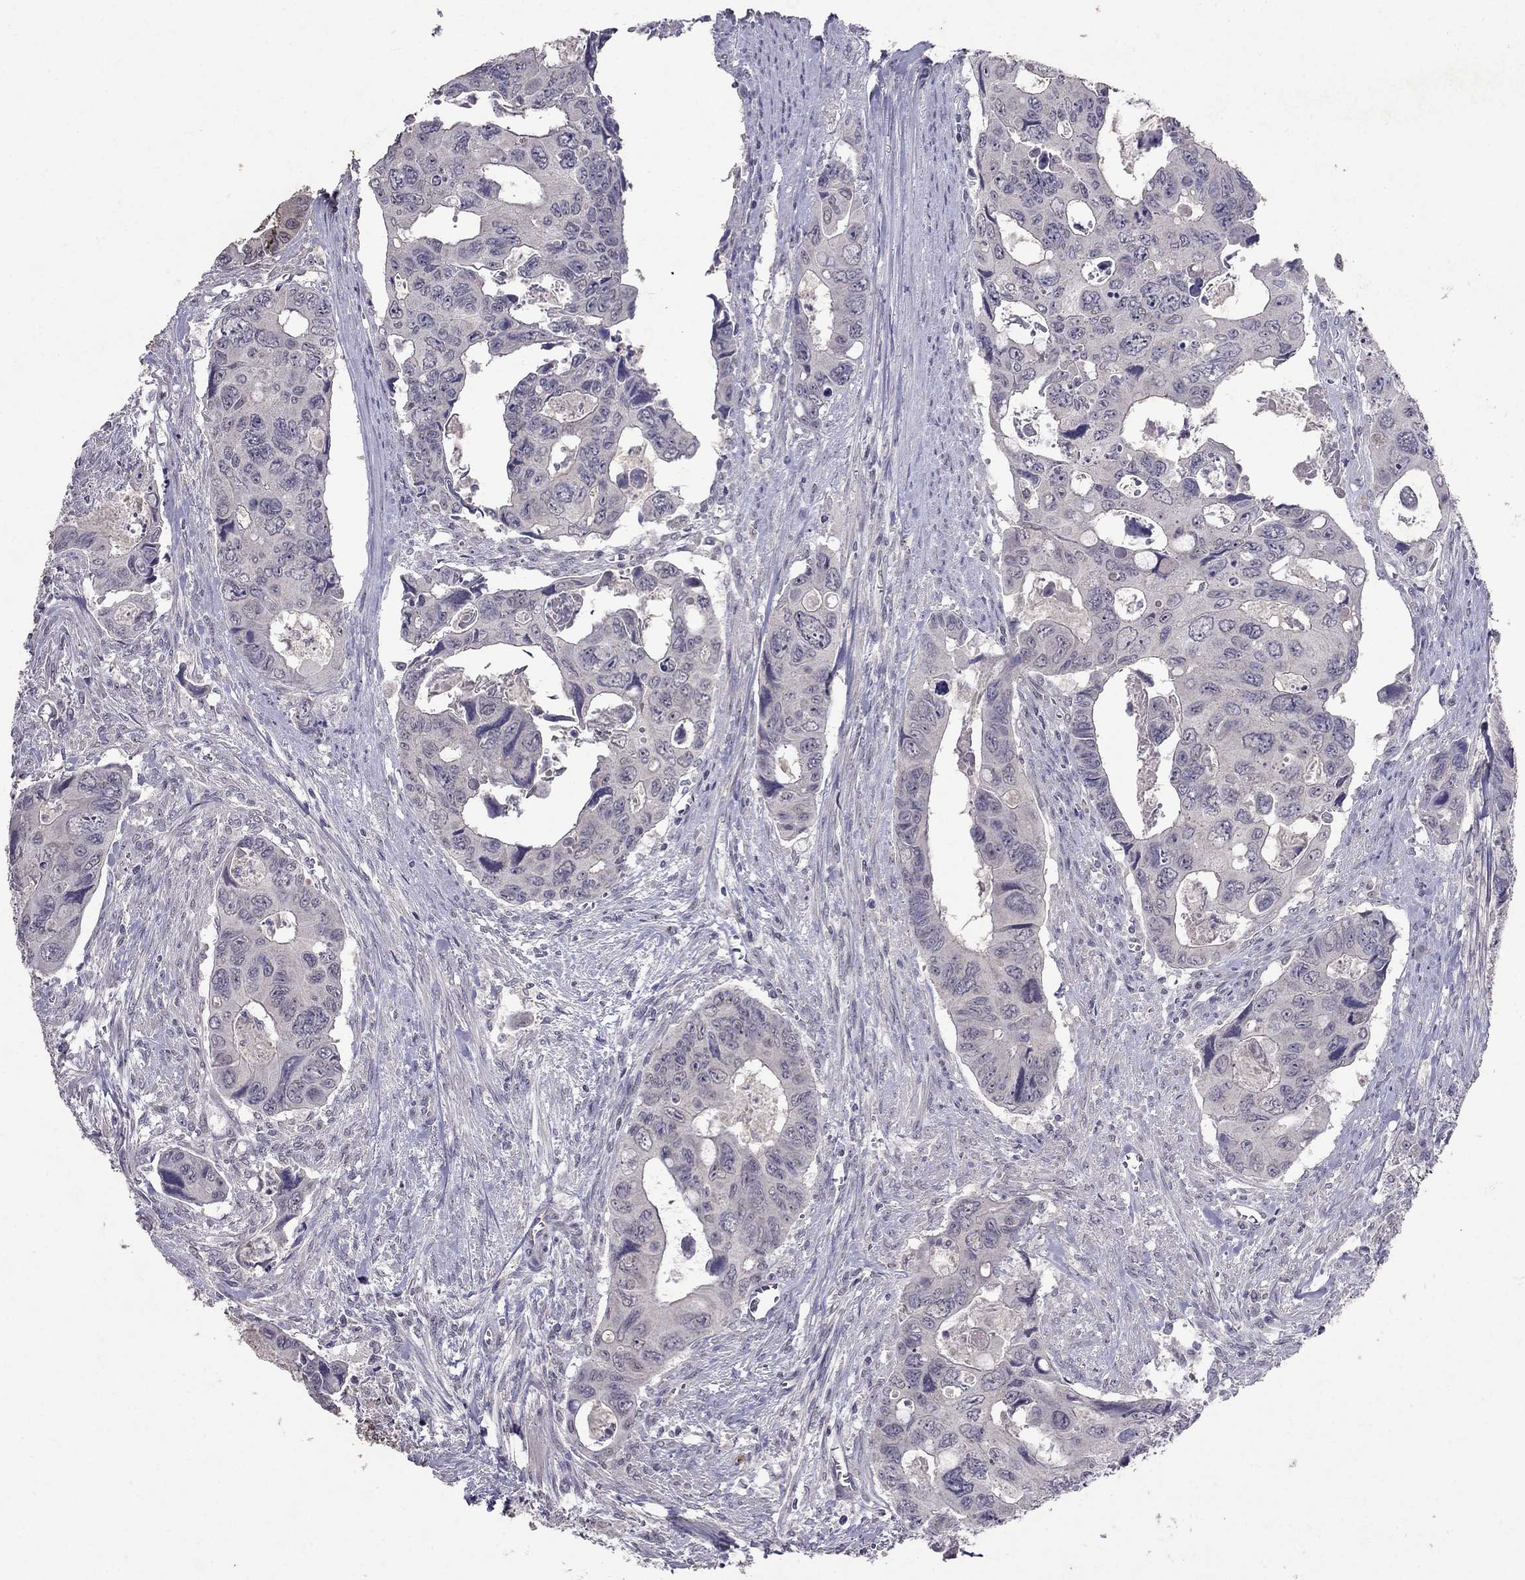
{"staining": {"intensity": "negative", "quantity": "none", "location": "none"}, "tissue": "colorectal cancer", "cell_type": "Tumor cells", "image_type": "cancer", "snomed": [{"axis": "morphology", "description": "Adenocarcinoma, NOS"}, {"axis": "topography", "description": "Rectum"}], "caption": "There is no significant positivity in tumor cells of adenocarcinoma (colorectal).", "gene": "FST", "patient": {"sex": "male", "age": 62}}